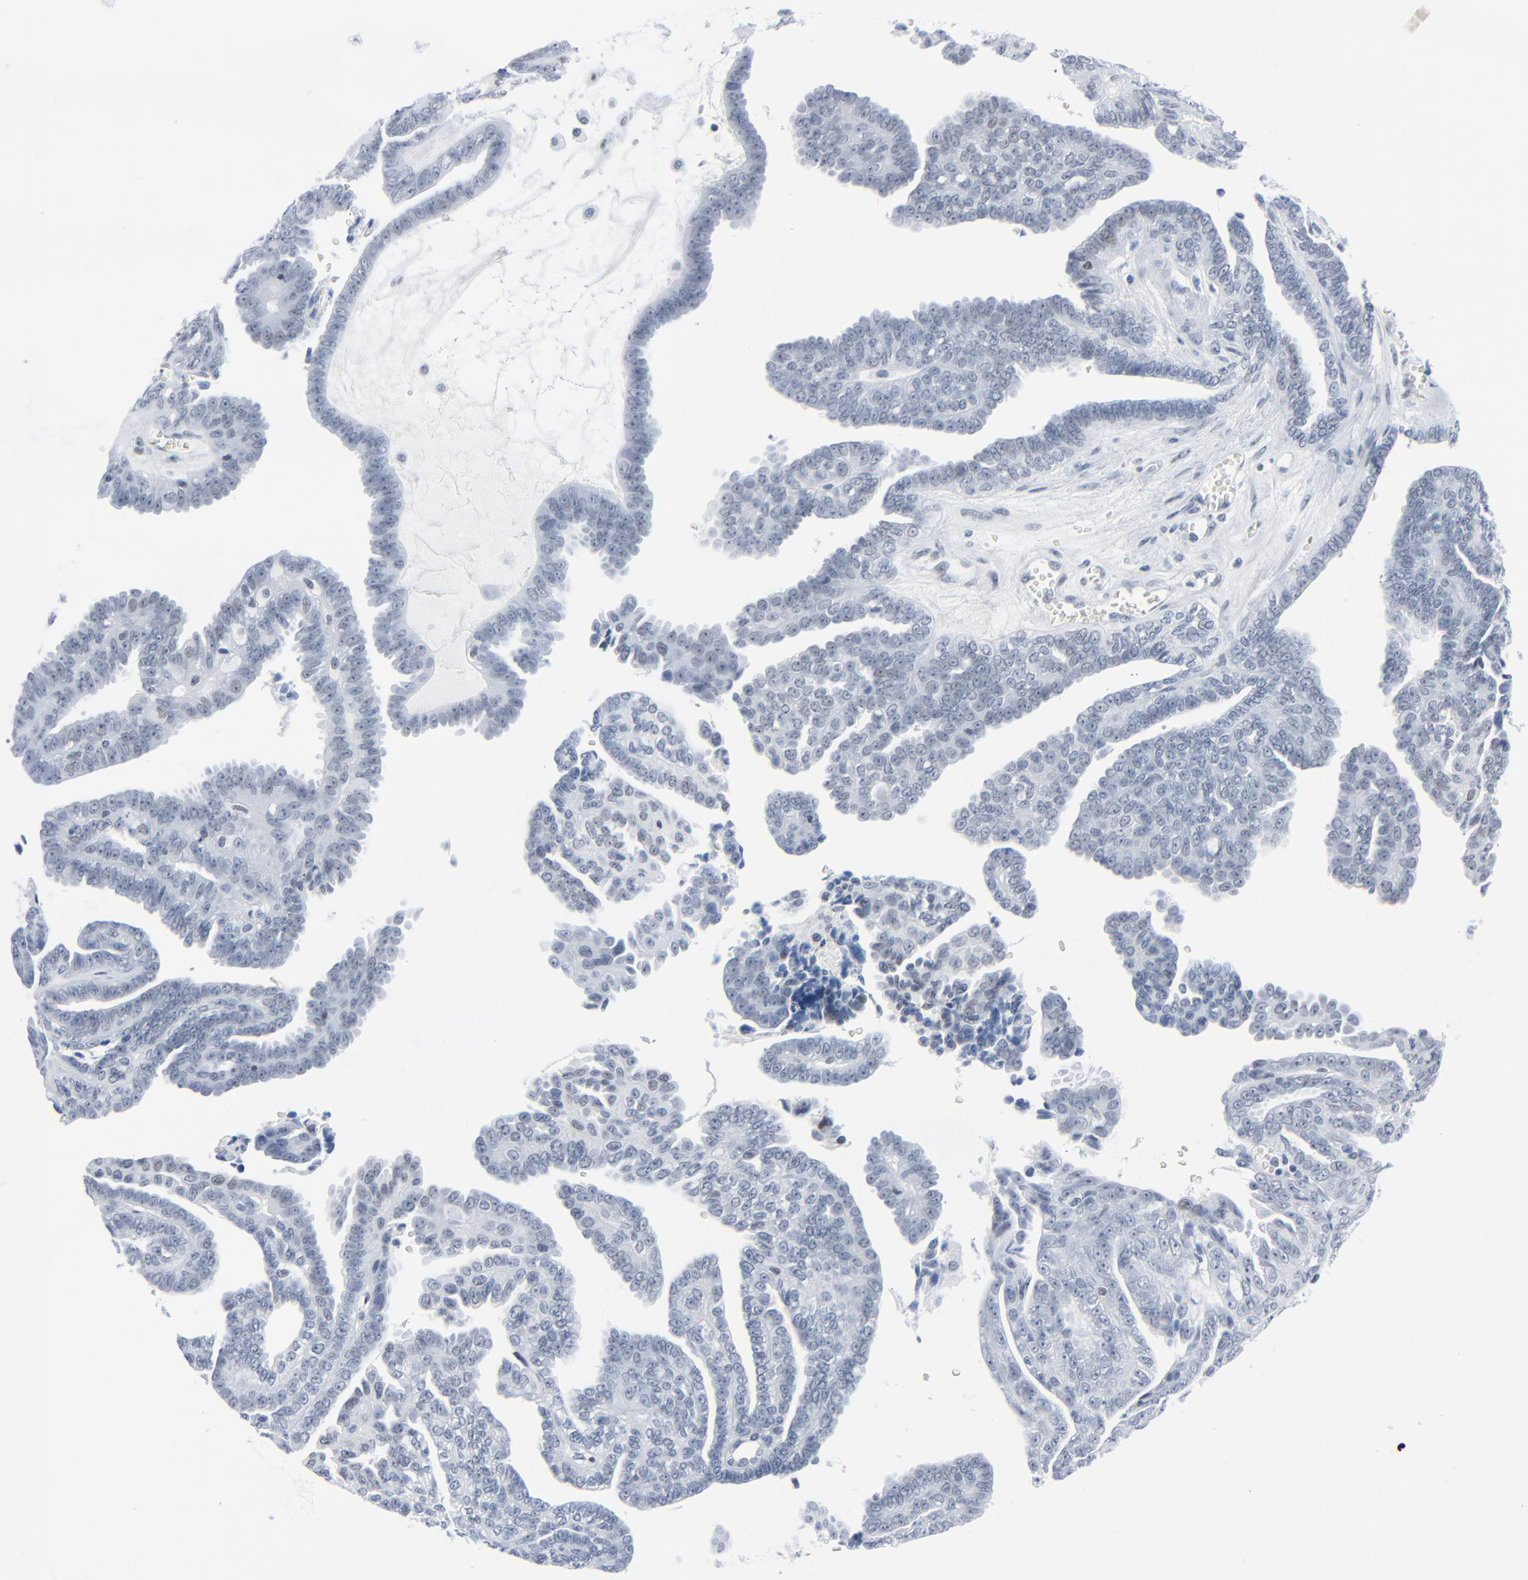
{"staining": {"intensity": "negative", "quantity": "none", "location": "none"}, "tissue": "ovarian cancer", "cell_type": "Tumor cells", "image_type": "cancer", "snomed": [{"axis": "morphology", "description": "Cystadenocarcinoma, serous, NOS"}, {"axis": "topography", "description": "Ovary"}], "caption": "This is an IHC micrograph of human serous cystadenocarcinoma (ovarian). There is no staining in tumor cells.", "gene": "SIRT1", "patient": {"sex": "female", "age": 71}}